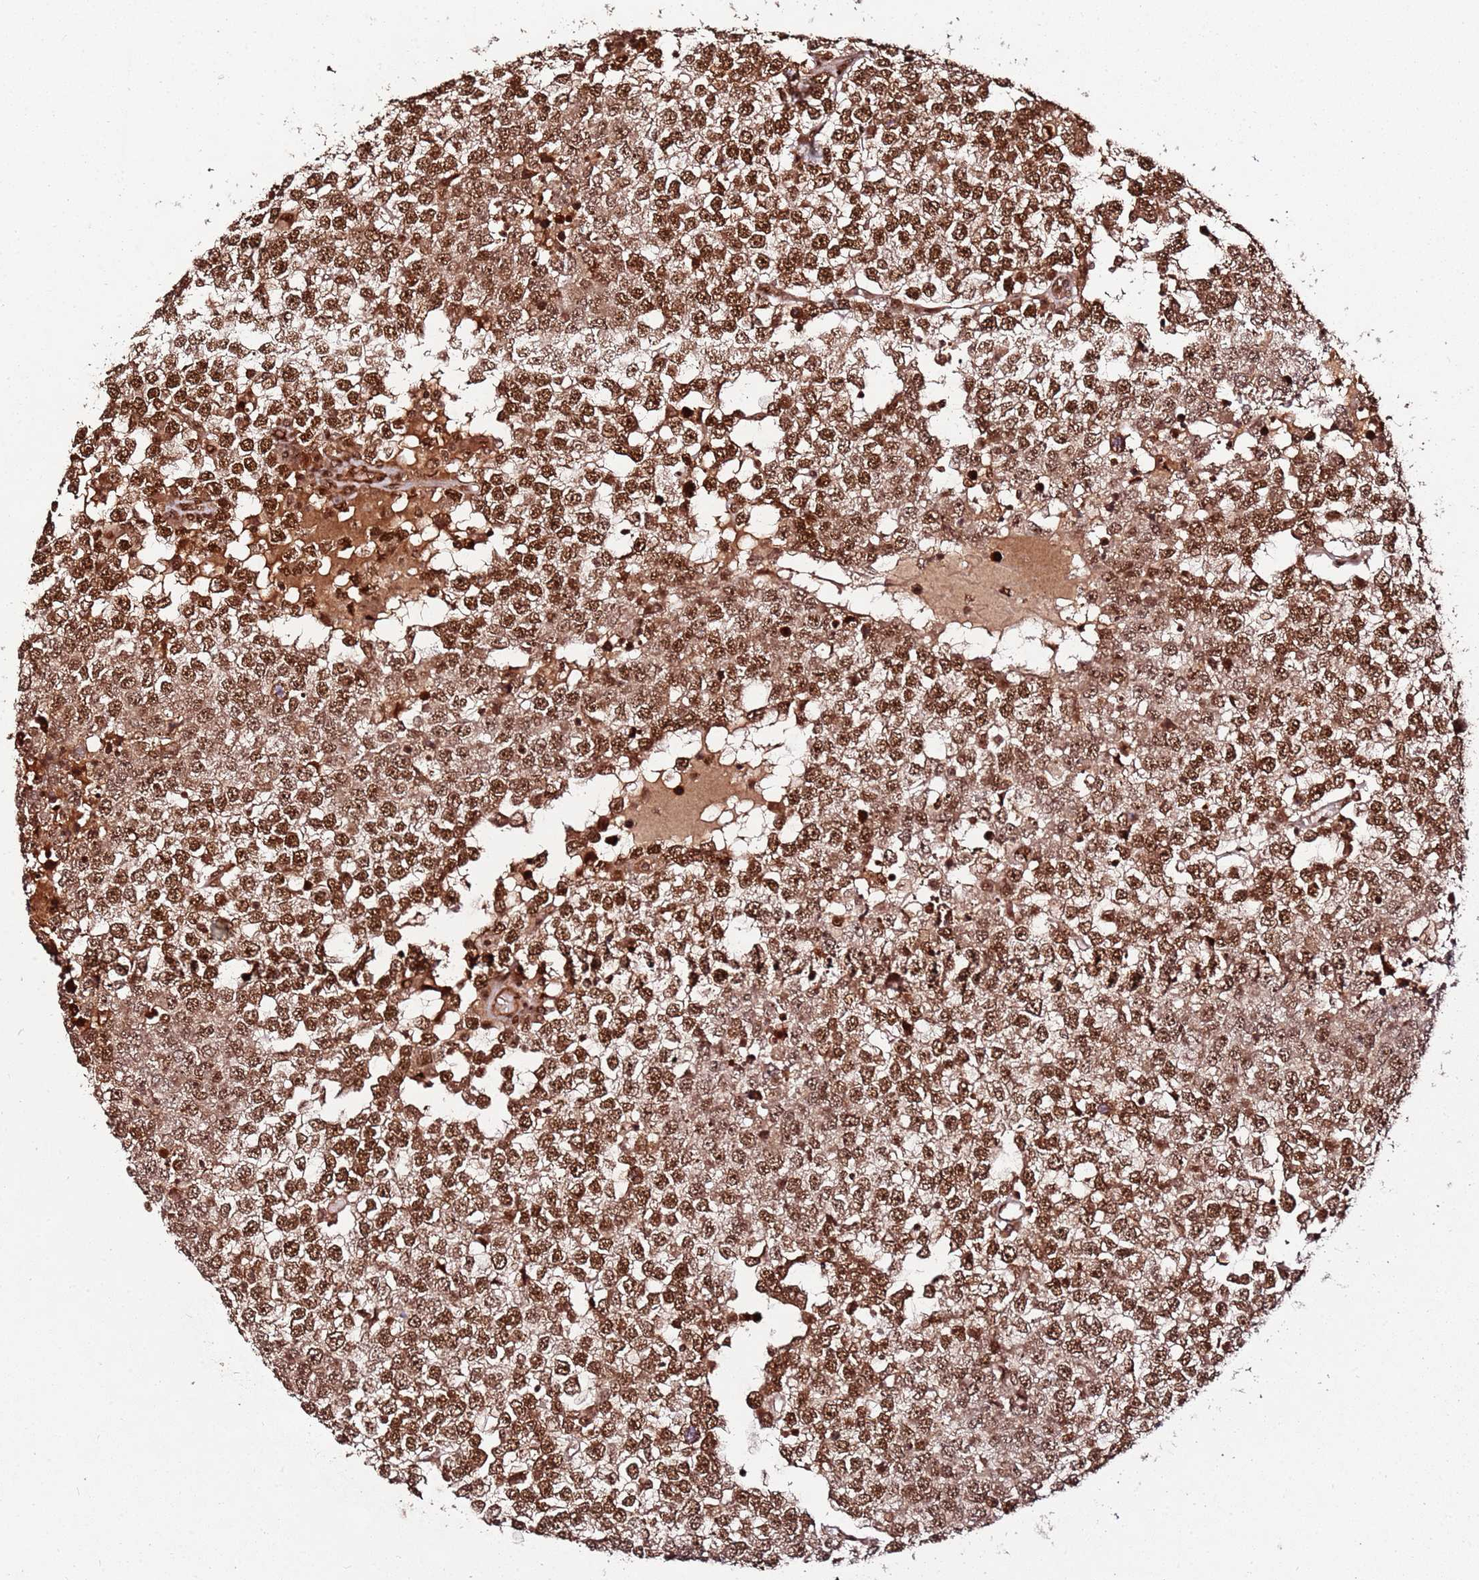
{"staining": {"intensity": "strong", "quantity": ">75%", "location": "nuclear"}, "tissue": "testis cancer", "cell_type": "Tumor cells", "image_type": "cancer", "snomed": [{"axis": "morphology", "description": "Seminoma, NOS"}, {"axis": "topography", "description": "Testis"}], "caption": "This is a photomicrograph of immunohistochemistry staining of seminoma (testis), which shows strong expression in the nuclear of tumor cells.", "gene": "XRN2", "patient": {"sex": "male", "age": 65}}